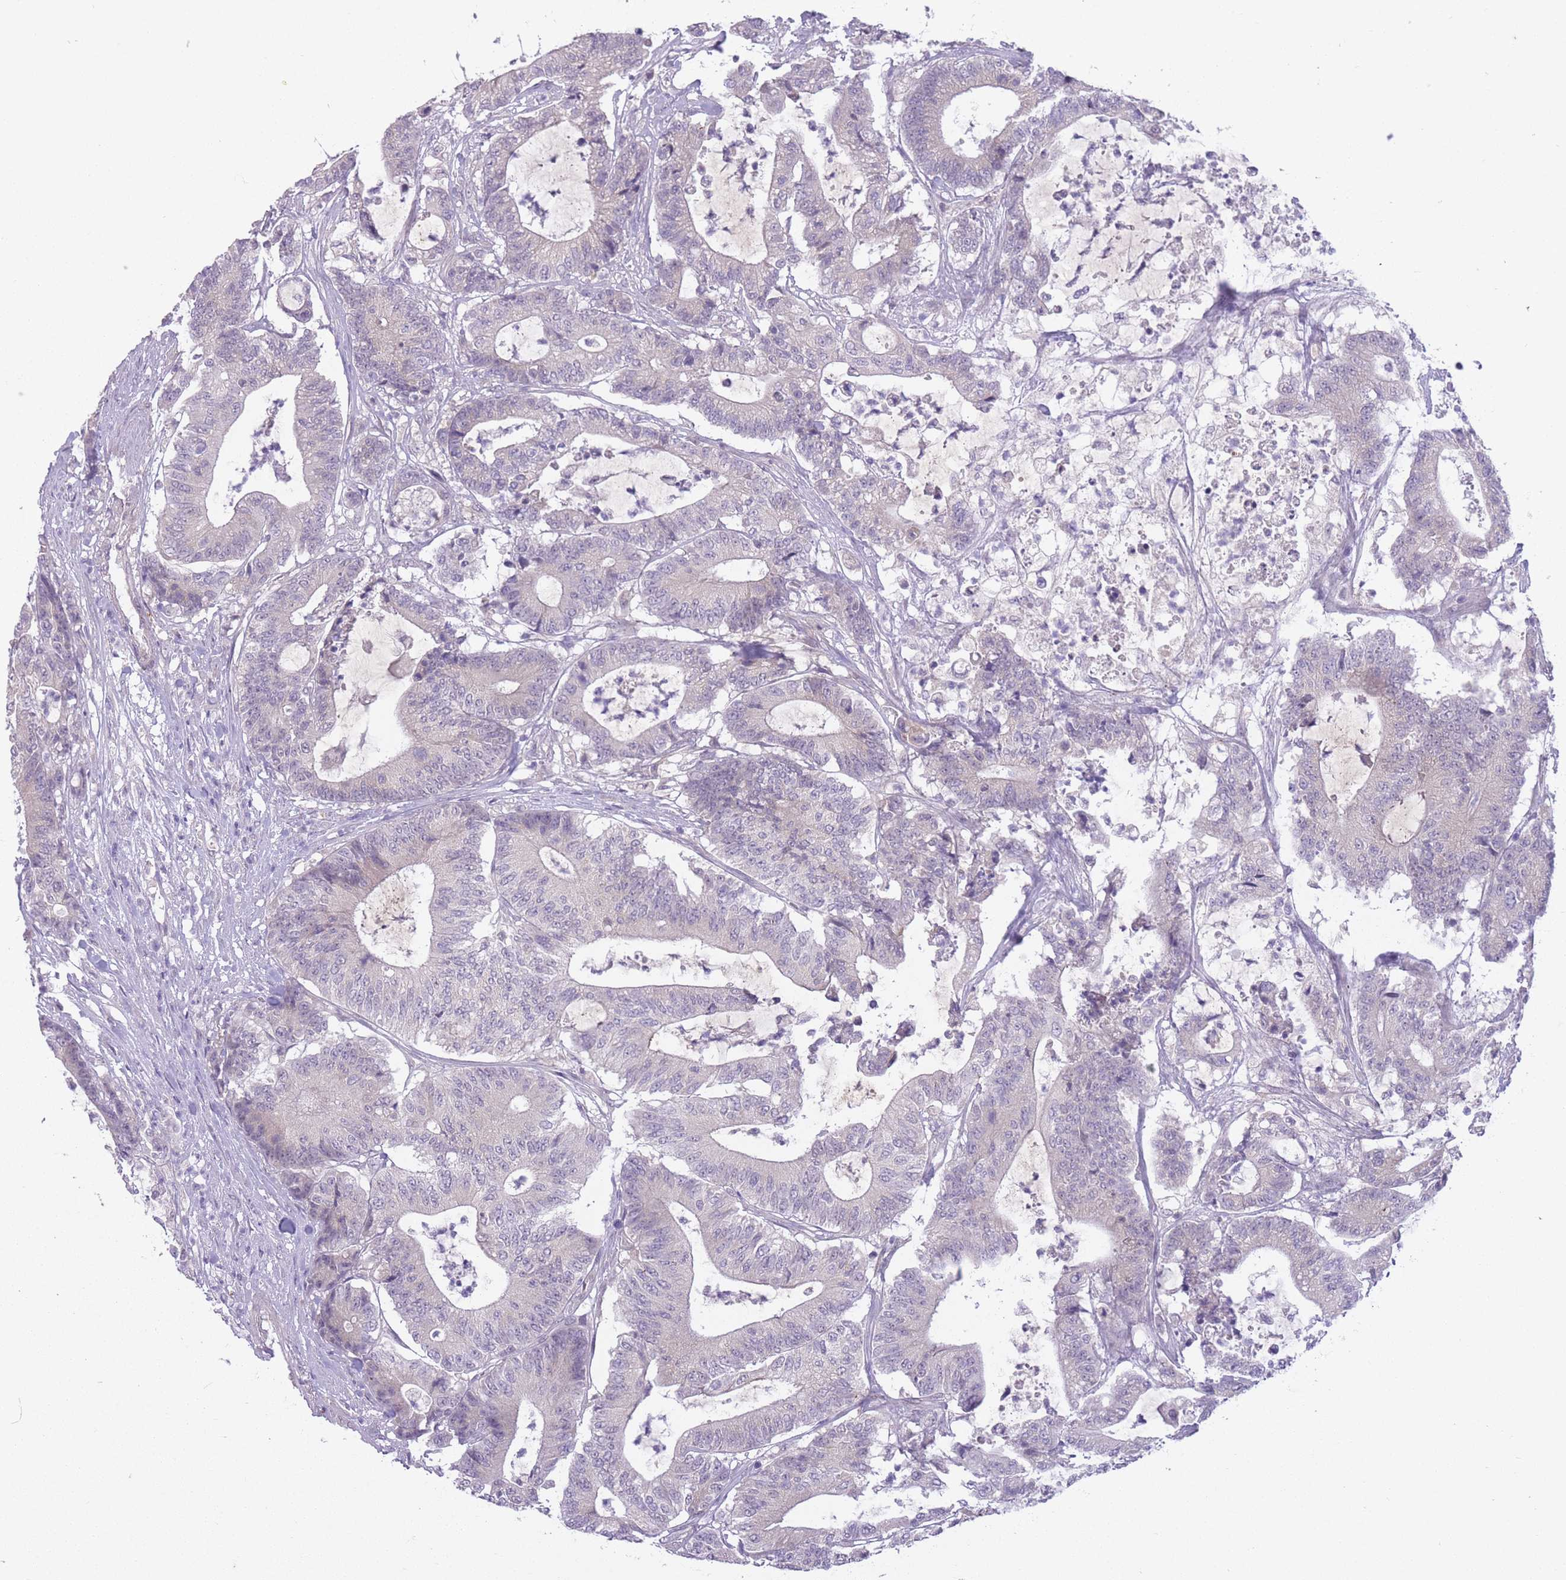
{"staining": {"intensity": "negative", "quantity": "none", "location": "none"}, "tissue": "colorectal cancer", "cell_type": "Tumor cells", "image_type": "cancer", "snomed": [{"axis": "morphology", "description": "Adenocarcinoma, NOS"}, {"axis": "topography", "description": "Colon"}], "caption": "IHC of human colorectal adenocarcinoma exhibits no staining in tumor cells.", "gene": "ARPIN", "patient": {"sex": "female", "age": 84}}